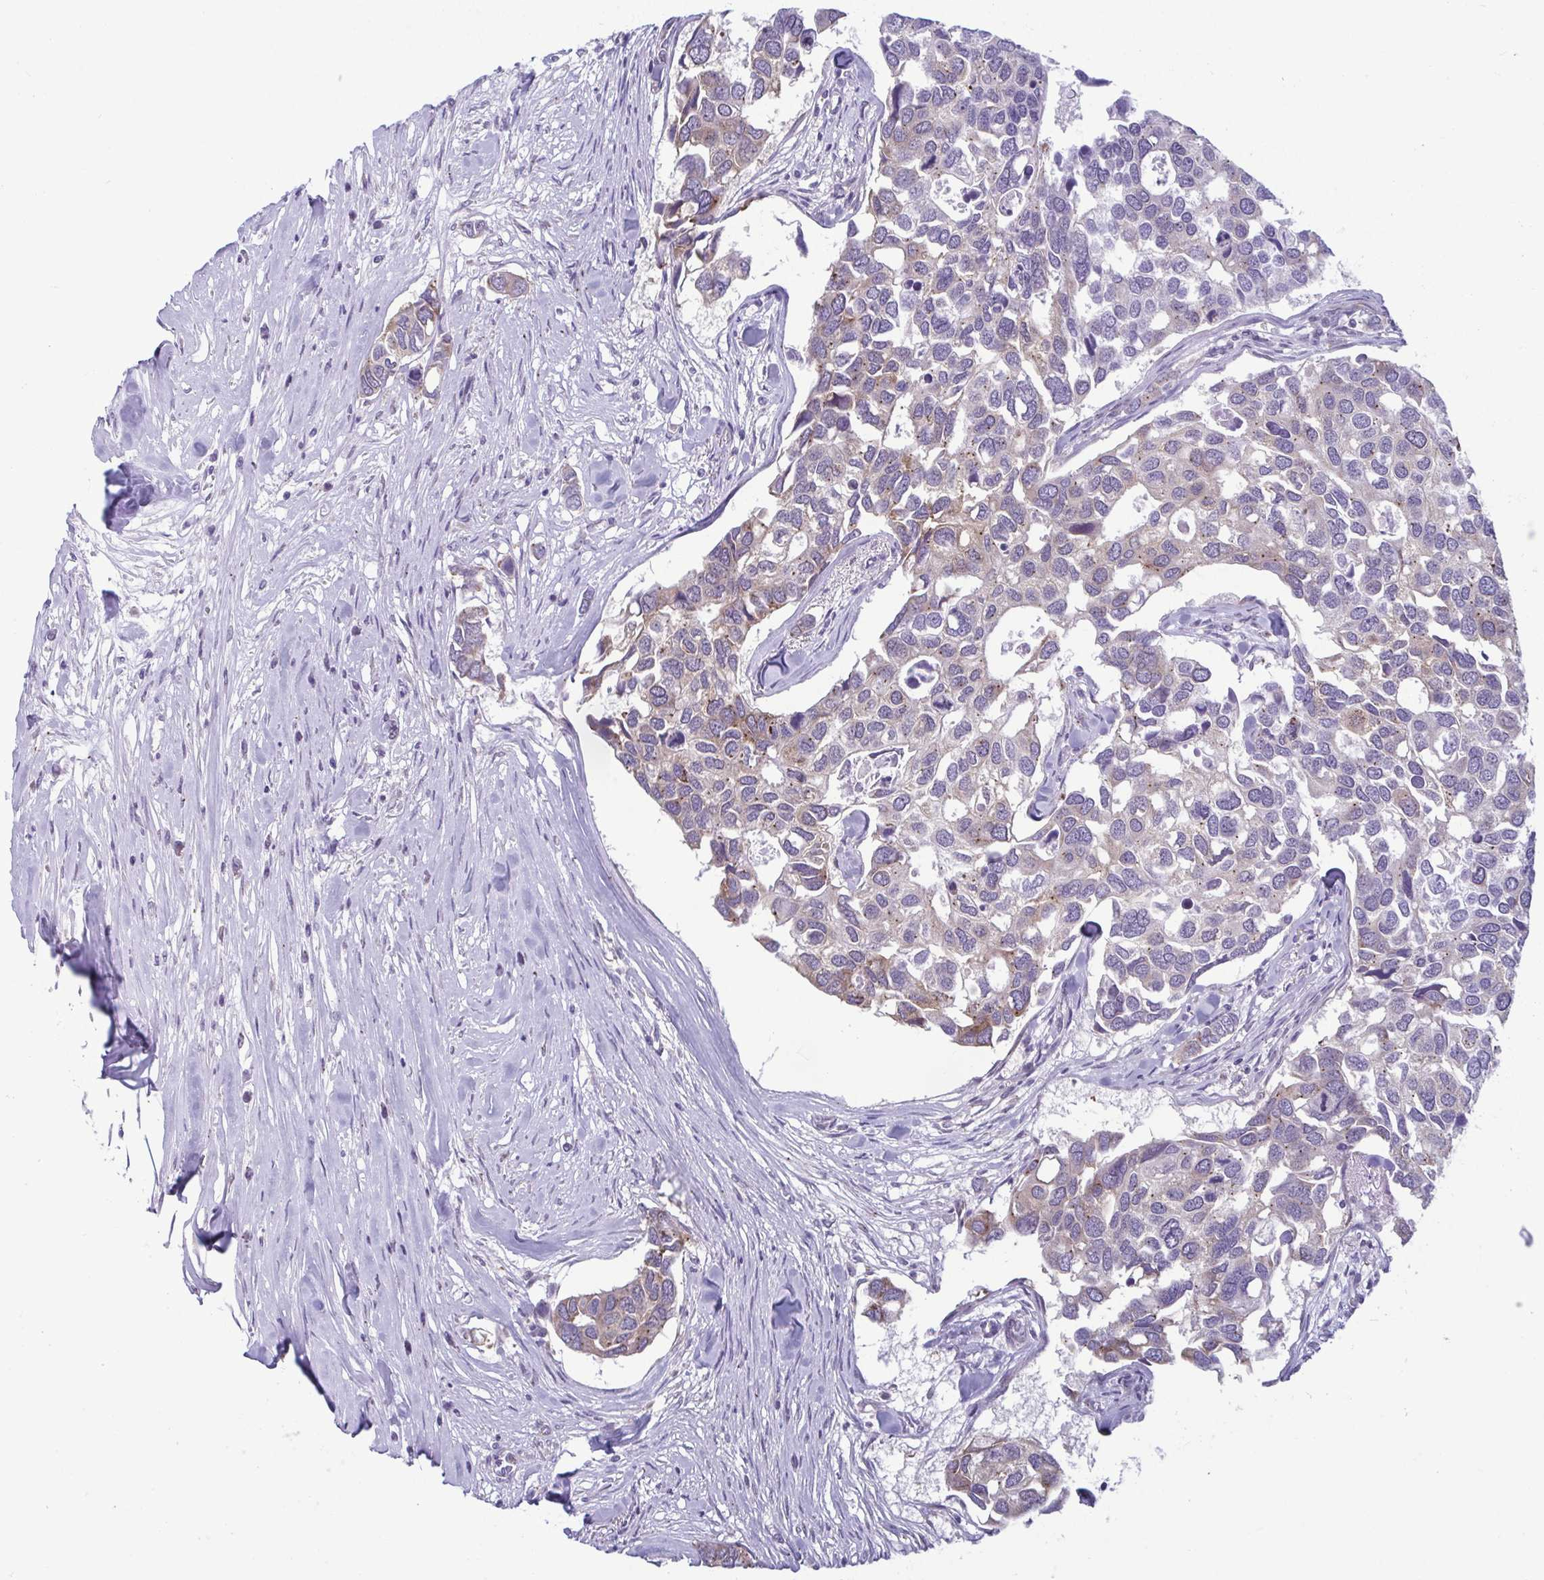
{"staining": {"intensity": "weak", "quantity": "<25%", "location": "cytoplasmic/membranous"}, "tissue": "breast cancer", "cell_type": "Tumor cells", "image_type": "cancer", "snomed": [{"axis": "morphology", "description": "Duct carcinoma"}, {"axis": "topography", "description": "Breast"}], "caption": "This image is of breast invasive ductal carcinoma stained with immunohistochemistry (IHC) to label a protein in brown with the nuclei are counter-stained blue. There is no positivity in tumor cells.", "gene": "TMEM108", "patient": {"sex": "female", "age": 83}}